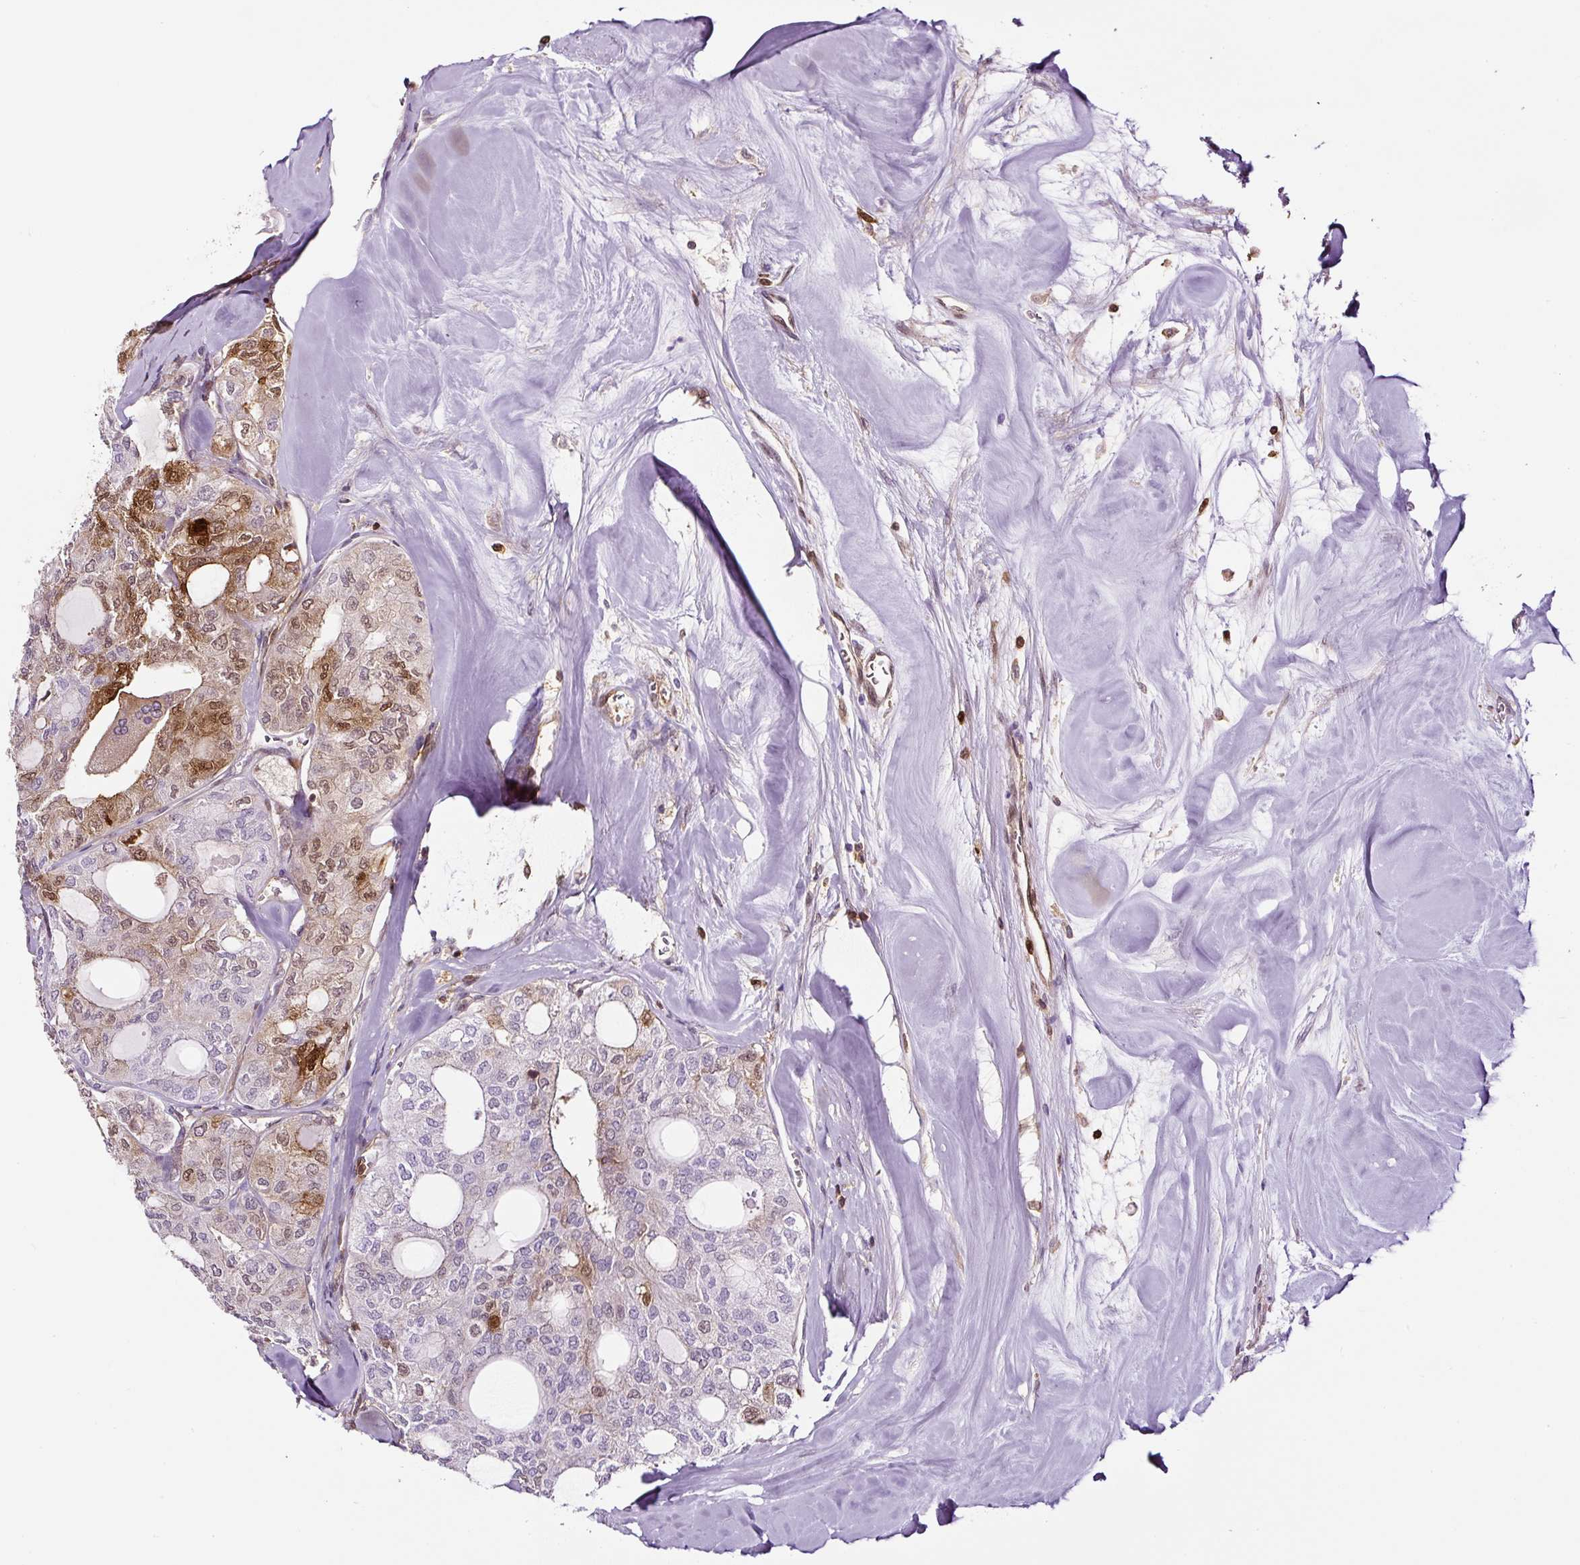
{"staining": {"intensity": "moderate", "quantity": "<25%", "location": "cytoplasmic/membranous,nuclear"}, "tissue": "thyroid cancer", "cell_type": "Tumor cells", "image_type": "cancer", "snomed": [{"axis": "morphology", "description": "Follicular adenoma carcinoma, NOS"}, {"axis": "topography", "description": "Thyroid gland"}], "caption": "Tumor cells exhibit low levels of moderate cytoplasmic/membranous and nuclear expression in approximately <25% of cells in thyroid cancer (follicular adenoma carcinoma).", "gene": "ANXA1", "patient": {"sex": "male", "age": 75}}